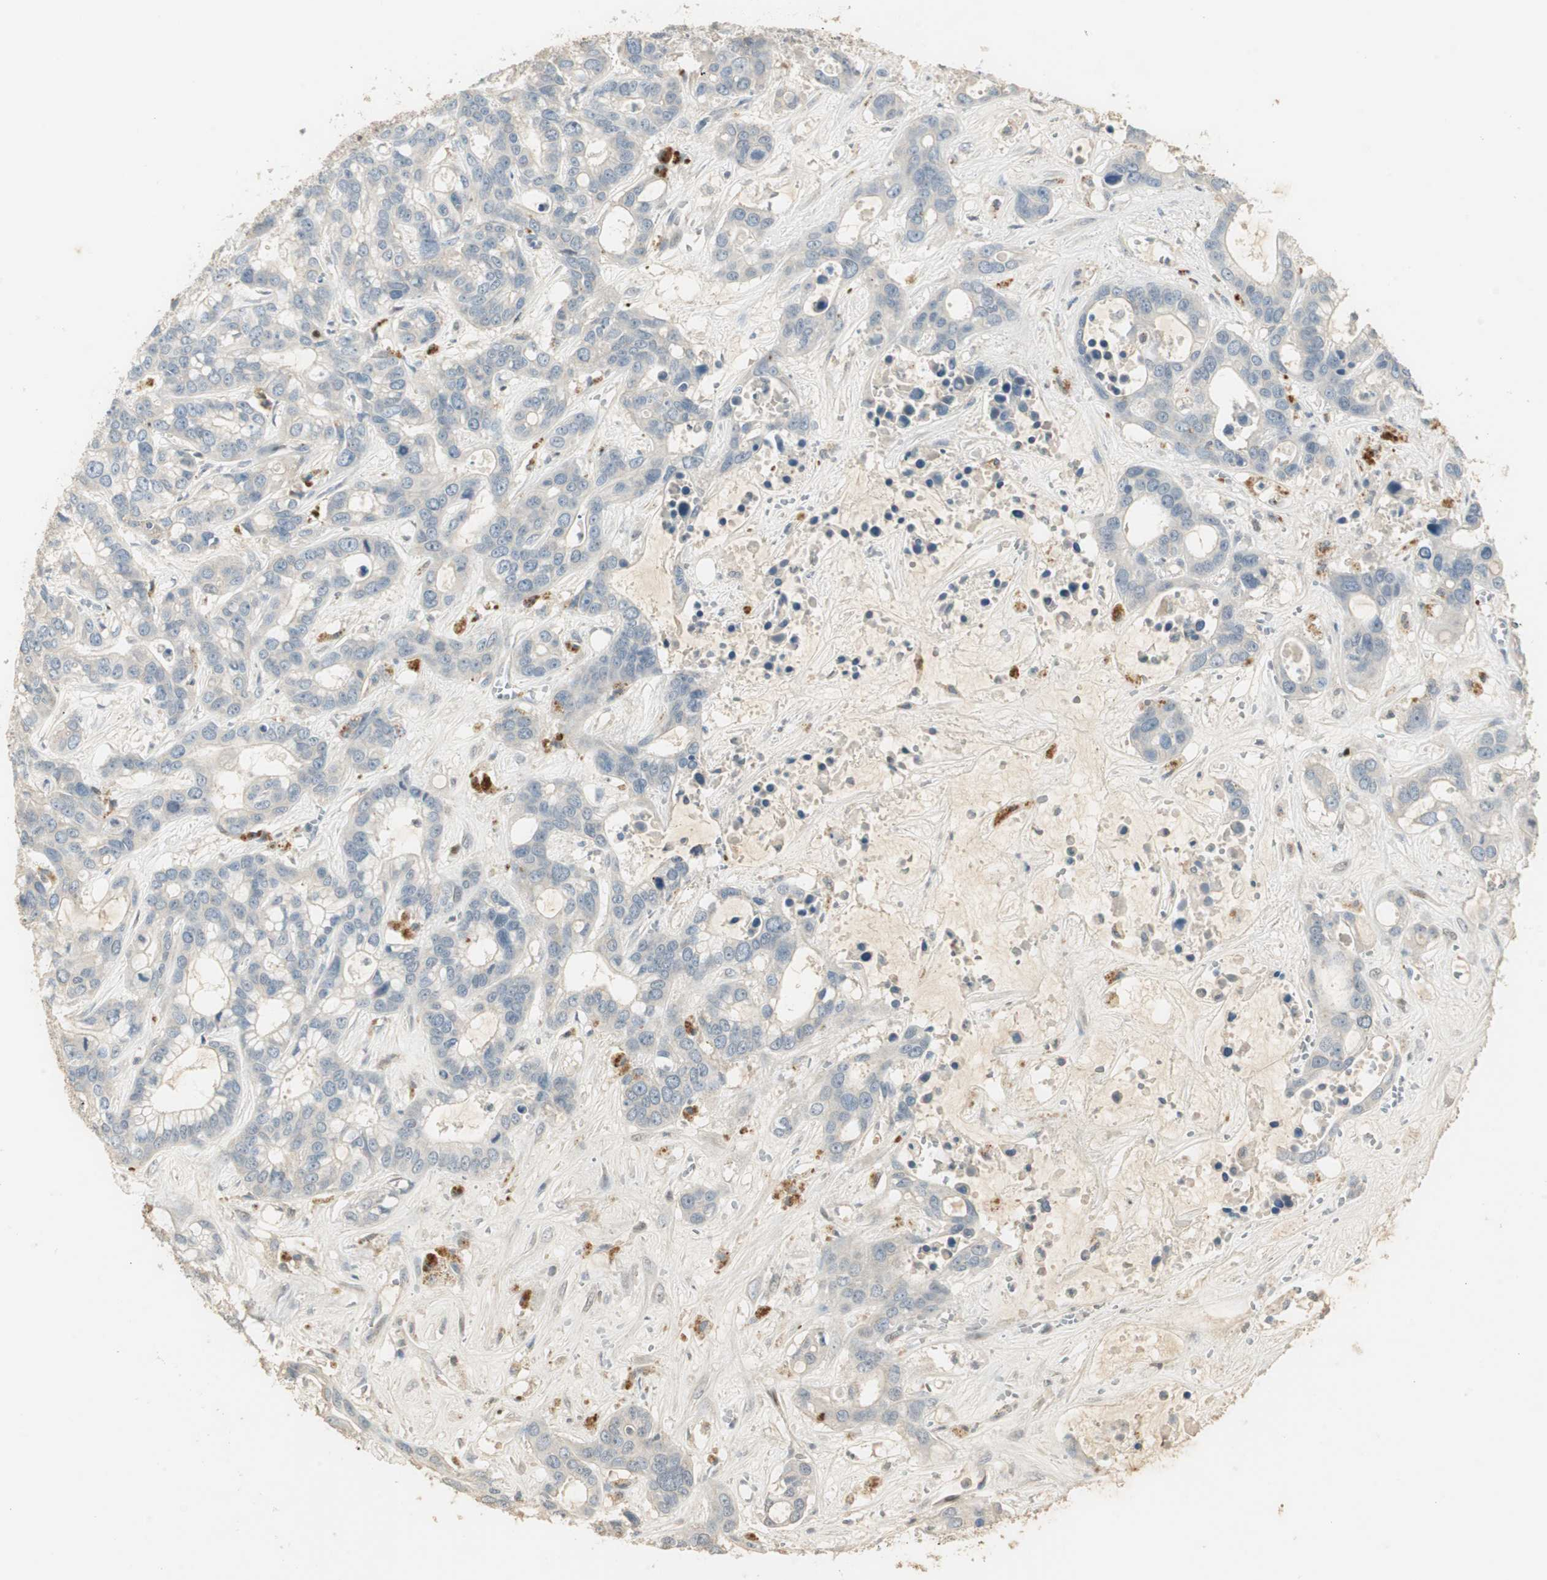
{"staining": {"intensity": "negative", "quantity": "none", "location": "none"}, "tissue": "liver cancer", "cell_type": "Tumor cells", "image_type": "cancer", "snomed": [{"axis": "morphology", "description": "Cholangiocarcinoma"}, {"axis": "topography", "description": "Liver"}], "caption": "Liver cholangiocarcinoma was stained to show a protein in brown. There is no significant positivity in tumor cells.", "gene": "RUNX2", "patient": {"sex": "female", "age": 65}}